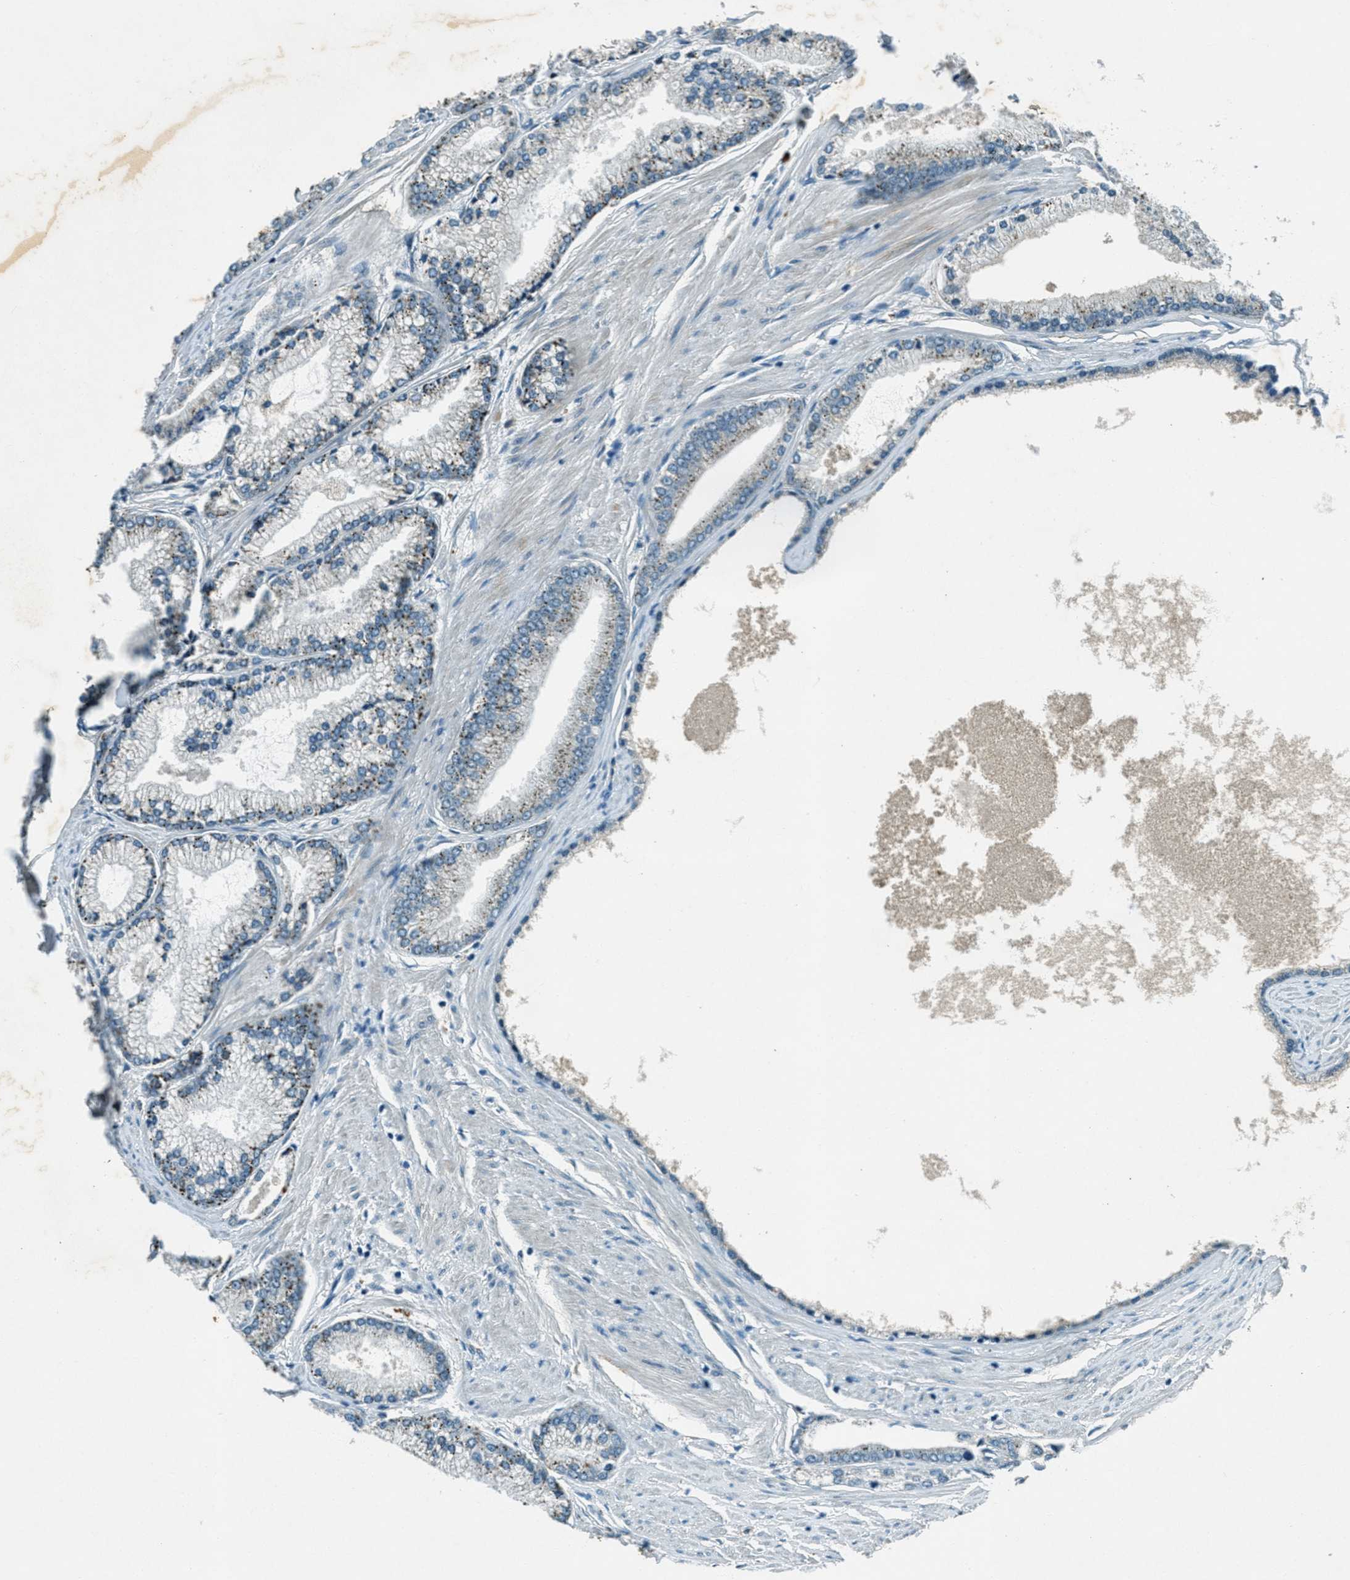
{"staining": {"intensity": "moderate", "quantity": "<25%", "location": "cytoplasmic/membranous"}, "tissue": "prostate cancer", "cell_type": "Tumor cells", "image_type": "cancer", "snomed": [{"axis": "morphology", "description": "Adenocarcinoma, High grade"}, {"axis": "topography", "description": "Prostate"}], "caption": "High-power microscopy captured an IHC photomicrograph of high-grade adenocarcinoma (prostate), revealing moderate cytoplasmic/membranous staining in about <25% of tumor cells. Using DAB (3,3'-diaminobenzidine) (brown) and hematoxylin (blue) stains, captured at high magnification using brightfield microscopy.", "gene": "STK11", "patient": {"sex": "male", "age": 61}}